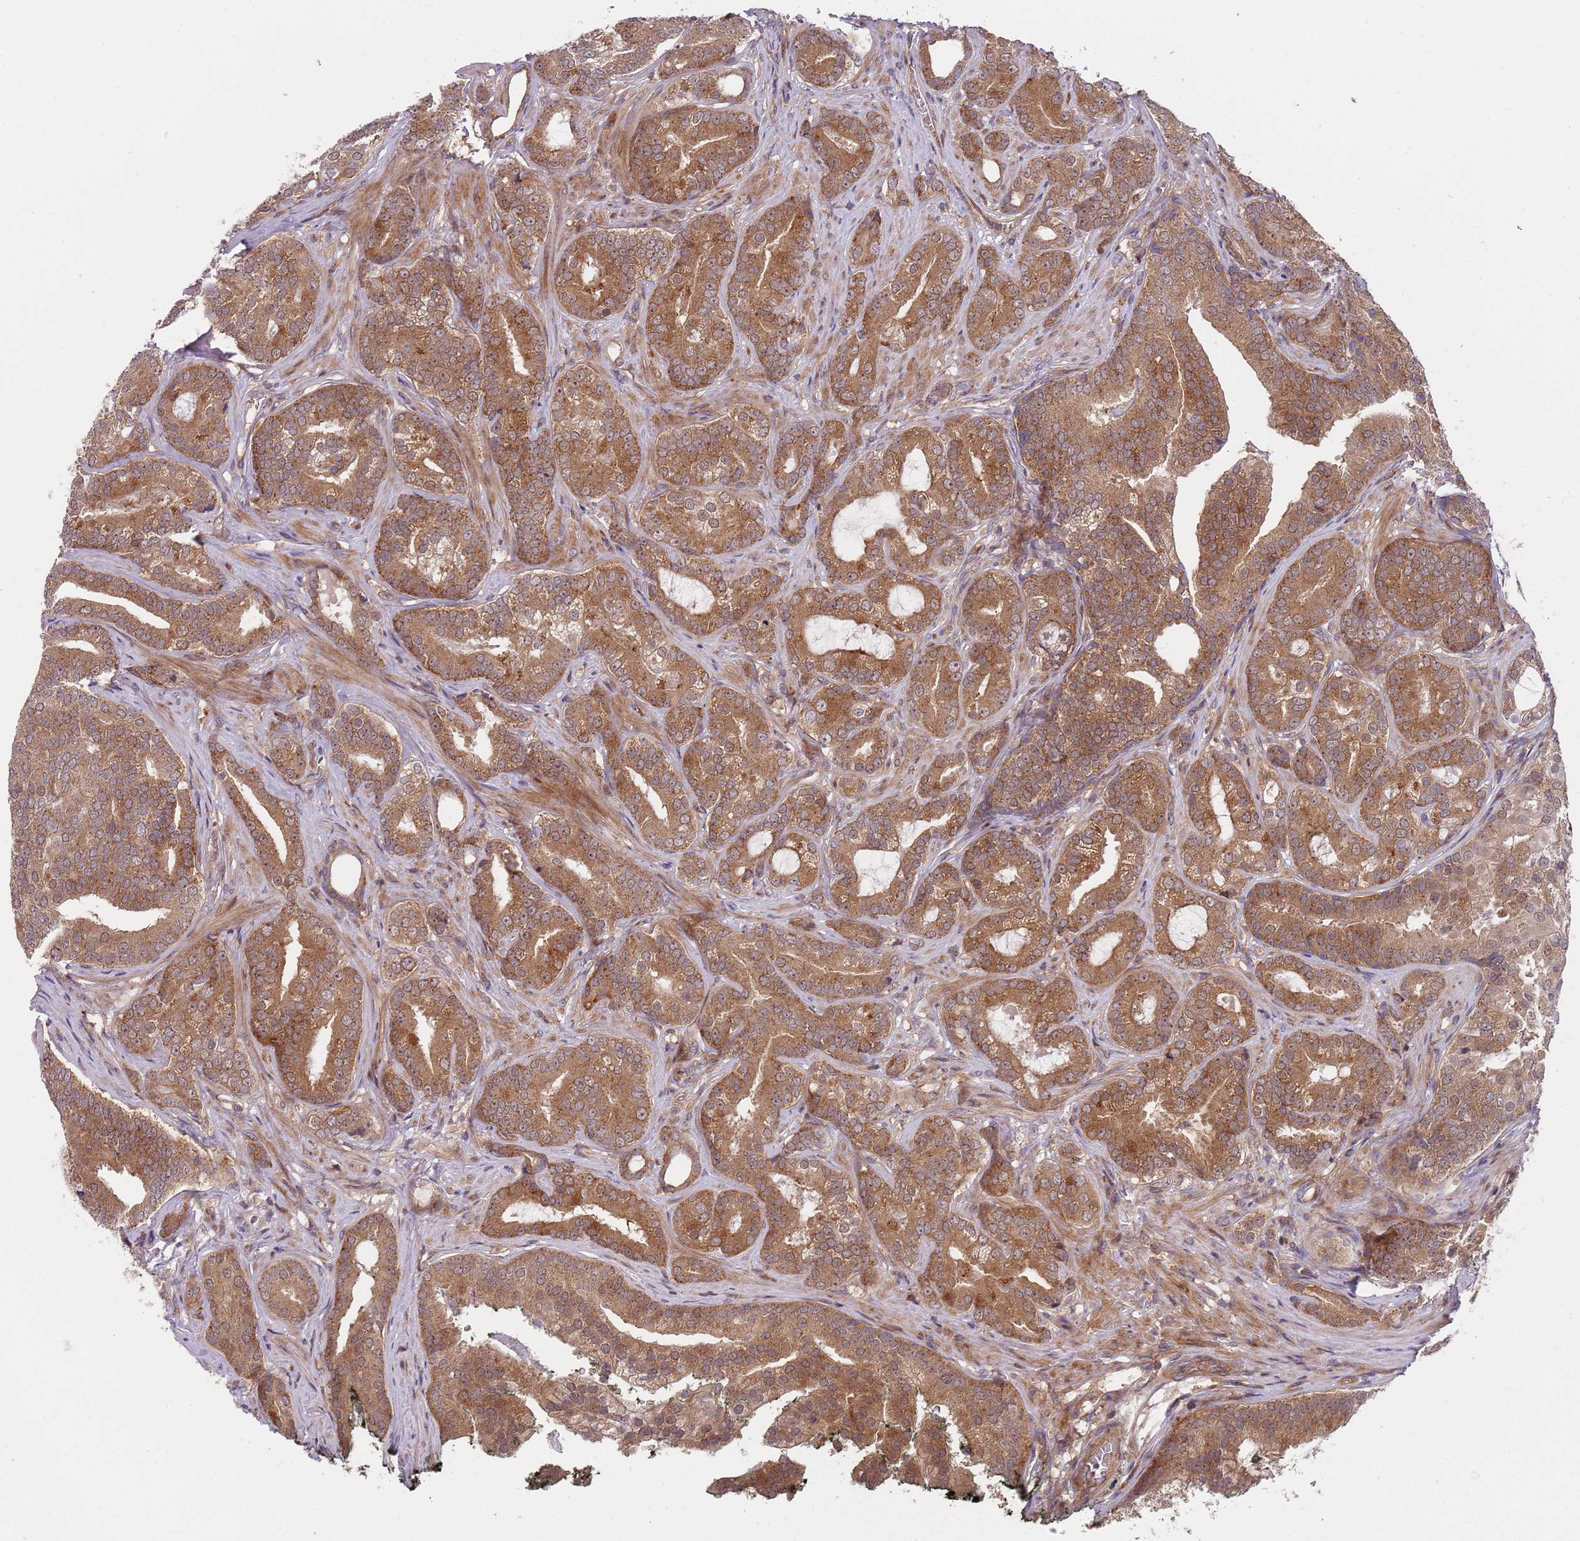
{"staining": {"intensity": "moderate", "quantity": ">75%", "location": "cytoplasmic/membranous"}, "tissue": "prostate cancer", "cell_type": "Tumor cells", "image_type": "cancer", "snomed": [{"axis": "morphology", "description": "Adenocarcinoma, High grade"}, {"axis": "topography", "description": "Prostate"}], "caption": "There is medium levels of moderate cytoplasmic/membranous positivity in tumor cells of prostate high-grade adenocarcinoma, as demonstrated by immunohistochemical staining (brown color).", "gene": "GGA1", "patient": {"sex": "male", "age": 55}}